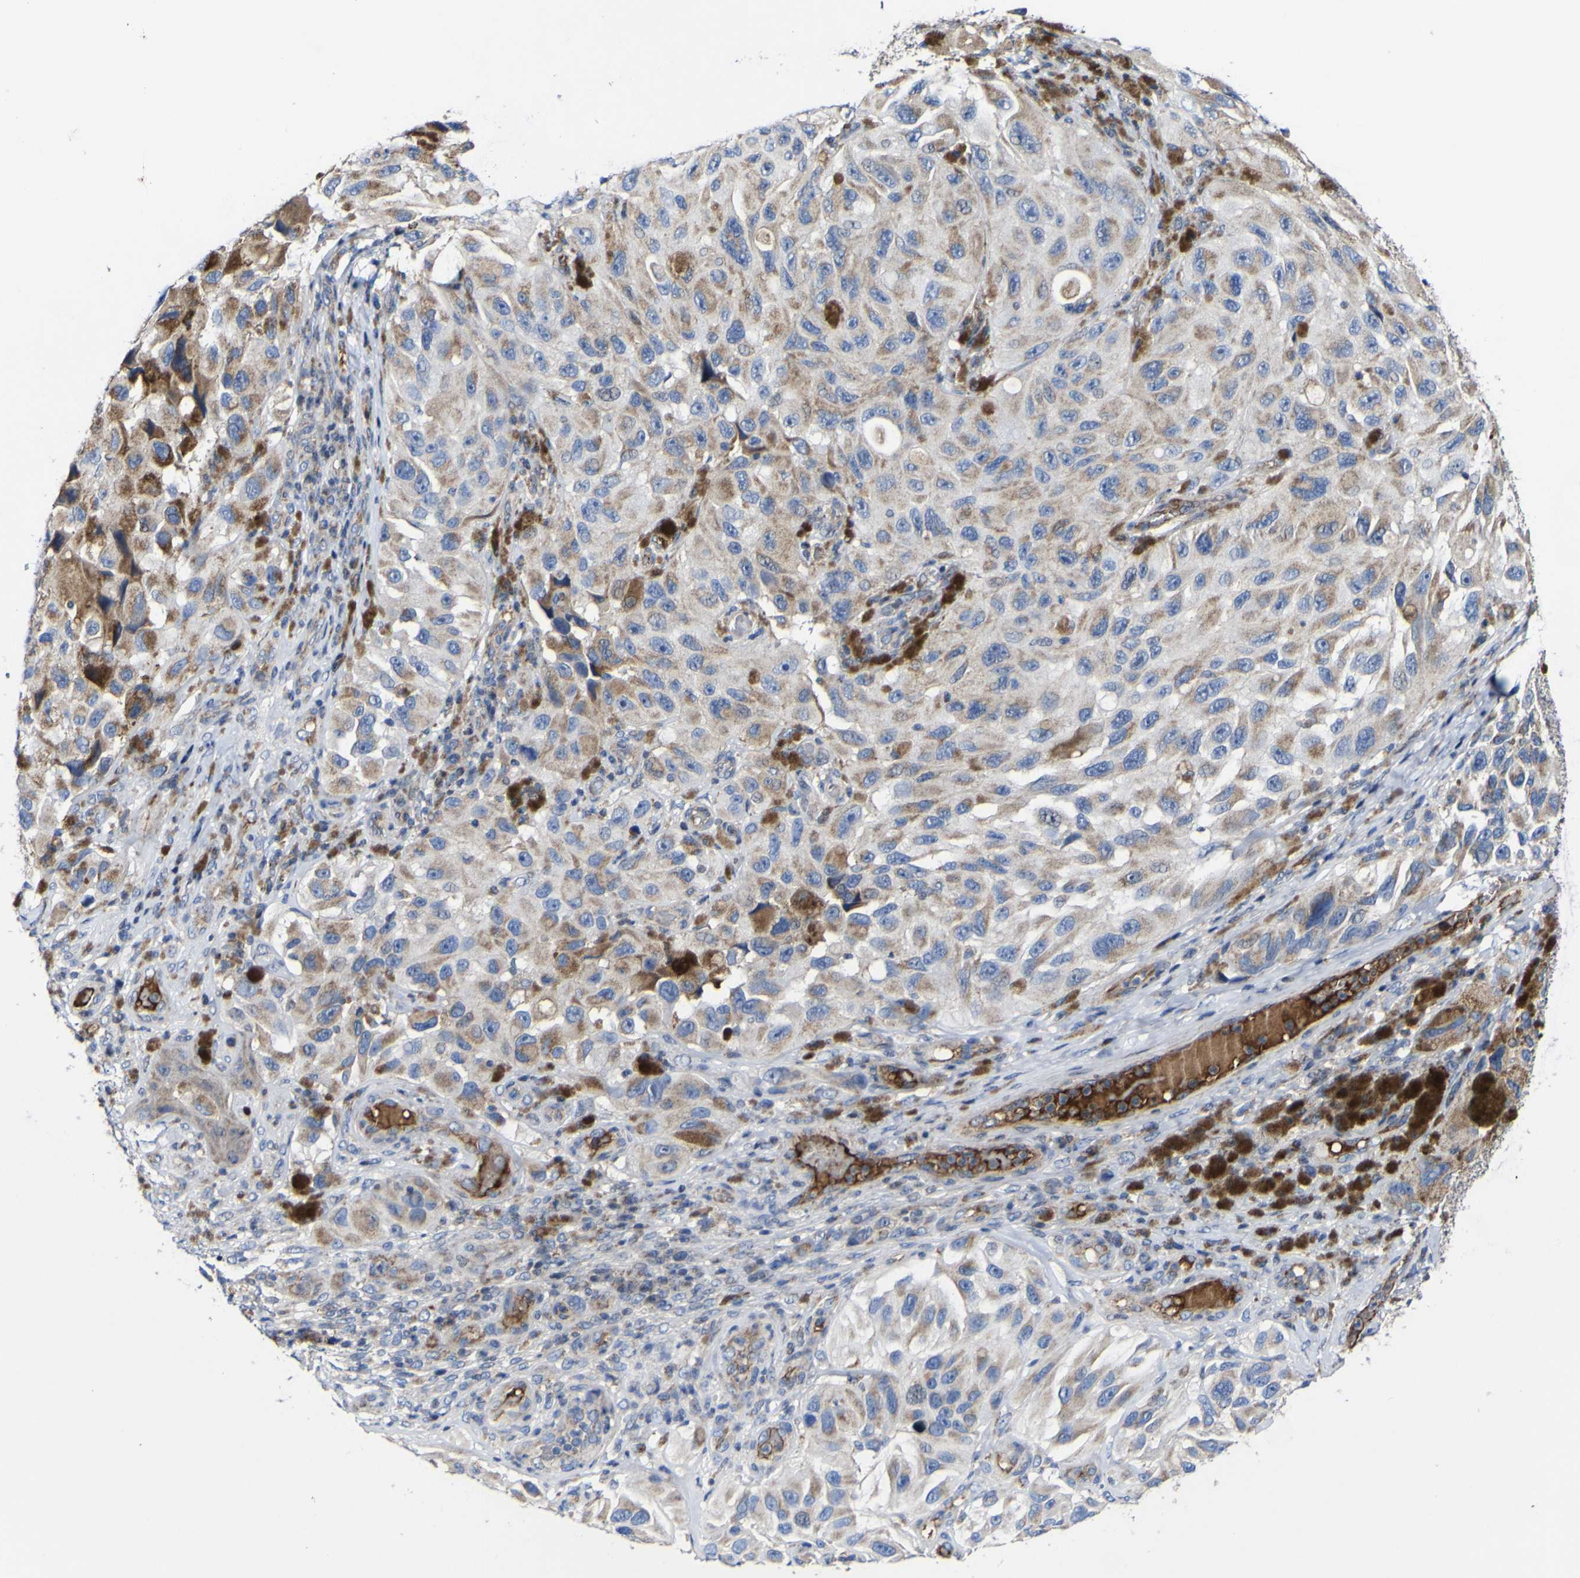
{"staining": {"intensity": "weak", "quantity": ">75%", "location": "cytoplasmic/membranous"}, "tissue": "melanoma", "cell_type": "Tumor cells", "image_type": "cancer", "snomed": [{"axis": "morphology", "description": "Malignant melanoma, NOS"}, {"axis": "topography", "description": "Skin"}], "caption": "IHC micrograph of neoplastic tissue: malignant melanoma stained using immunohistochemistry exhibits low levels of weak protein expression localized specifically in the cytoplasmic/membranous of tumor cells, appearing as a cytoplasmic/membranous brown color.", "gene": "CCDC90B", "patient": {"sex": "female", "age": 73}}